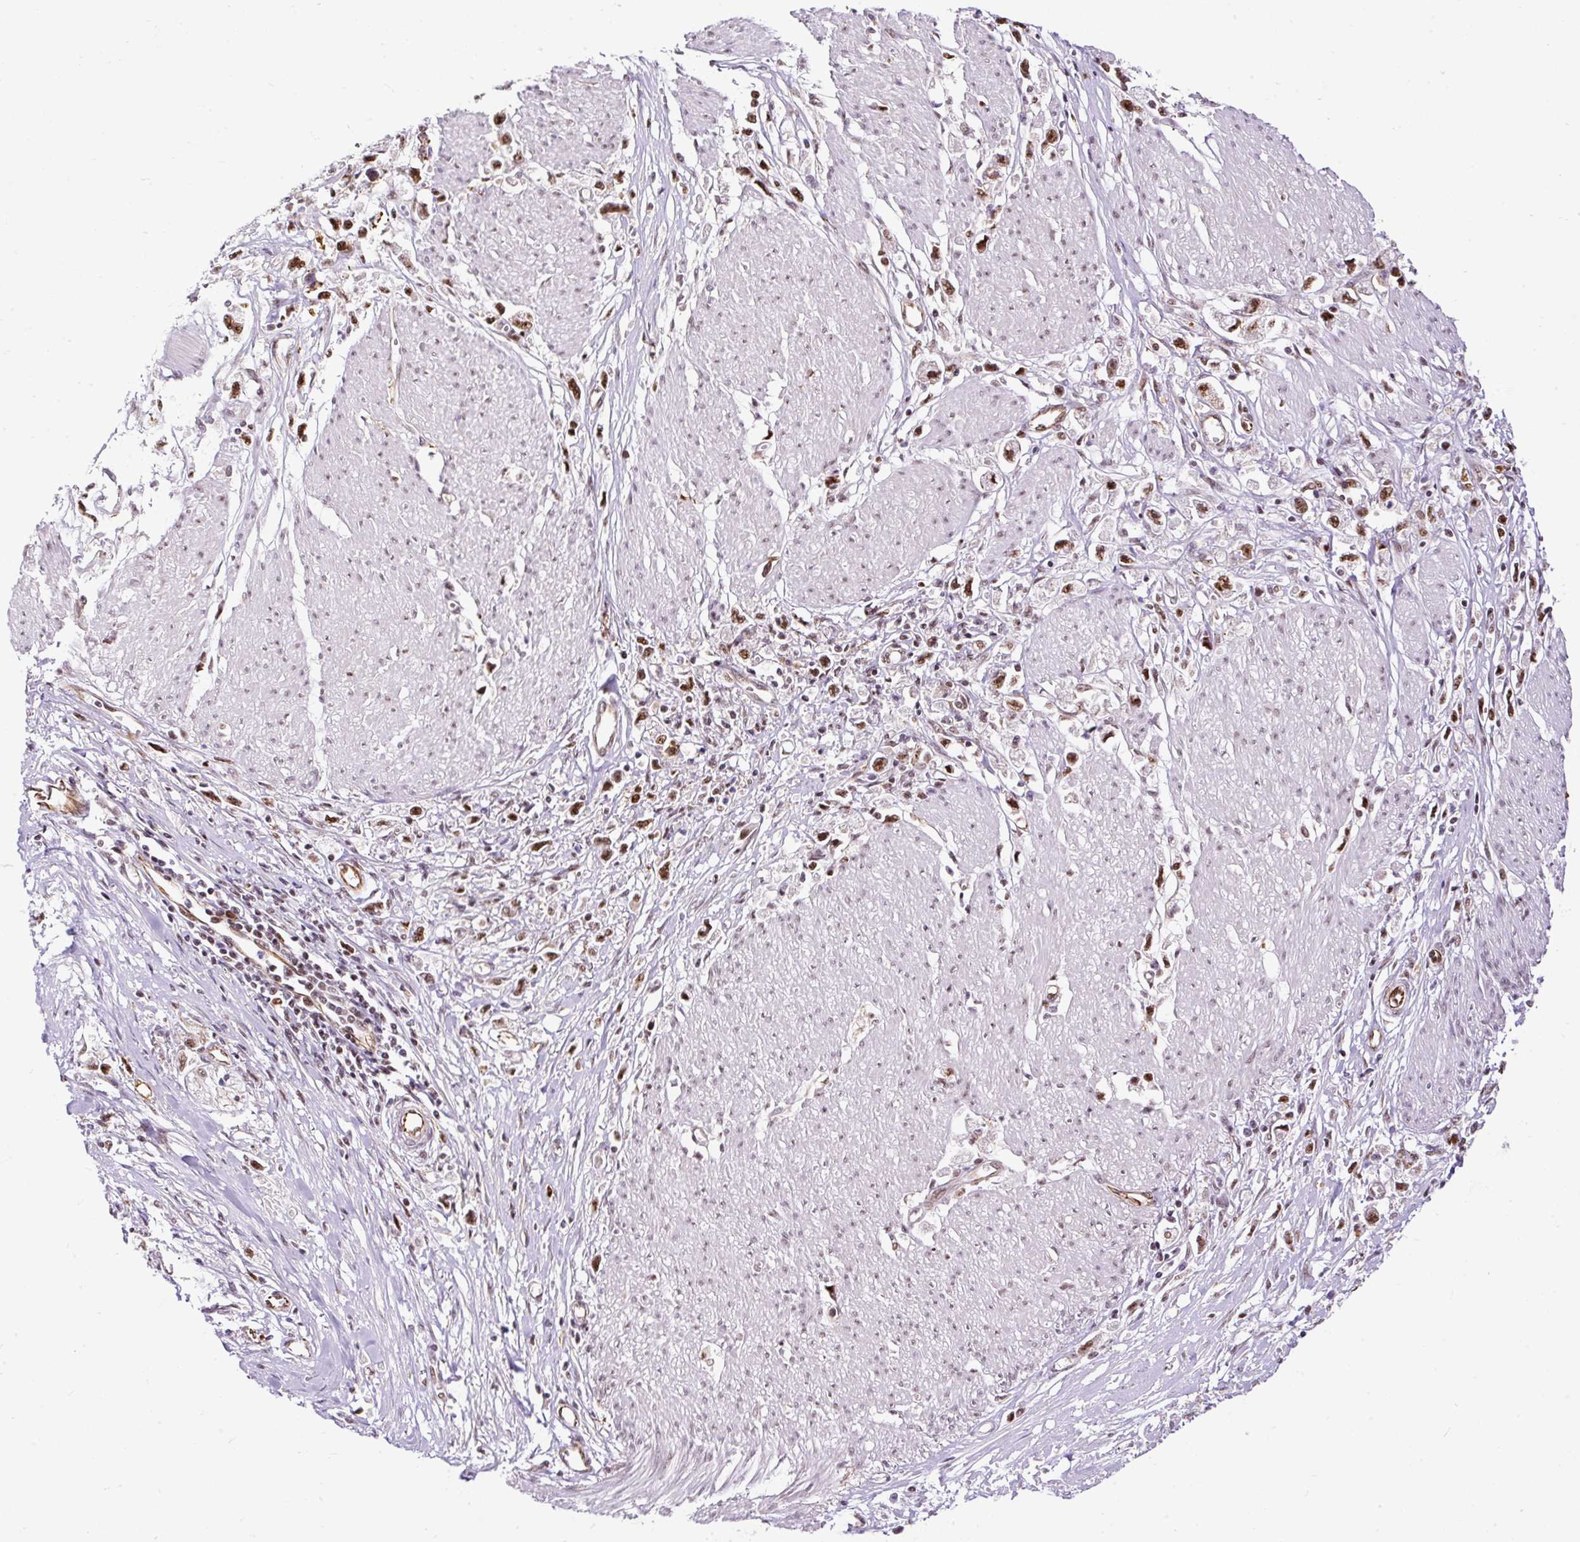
{"staining": {"intensity": "moderate", "quantity": ">75%", "location": "nuclear"}, "tissue": "stomach cancer", "cell_type": "Tumor cells", "image_type": "cancer", "snomed": [{"axis": "morphology", "description": "Adenocarcinoma, NOS"}, {"axis": "topography", "description": "Stomach"}], "caption": "Stomach adenocarcinoma stained for a protein (brown) reveals moderate nuclear positive staining in about >75% of tumor cells.", "gene": "LUC7L2", "patient": {"sex": "female", "age": 59}}